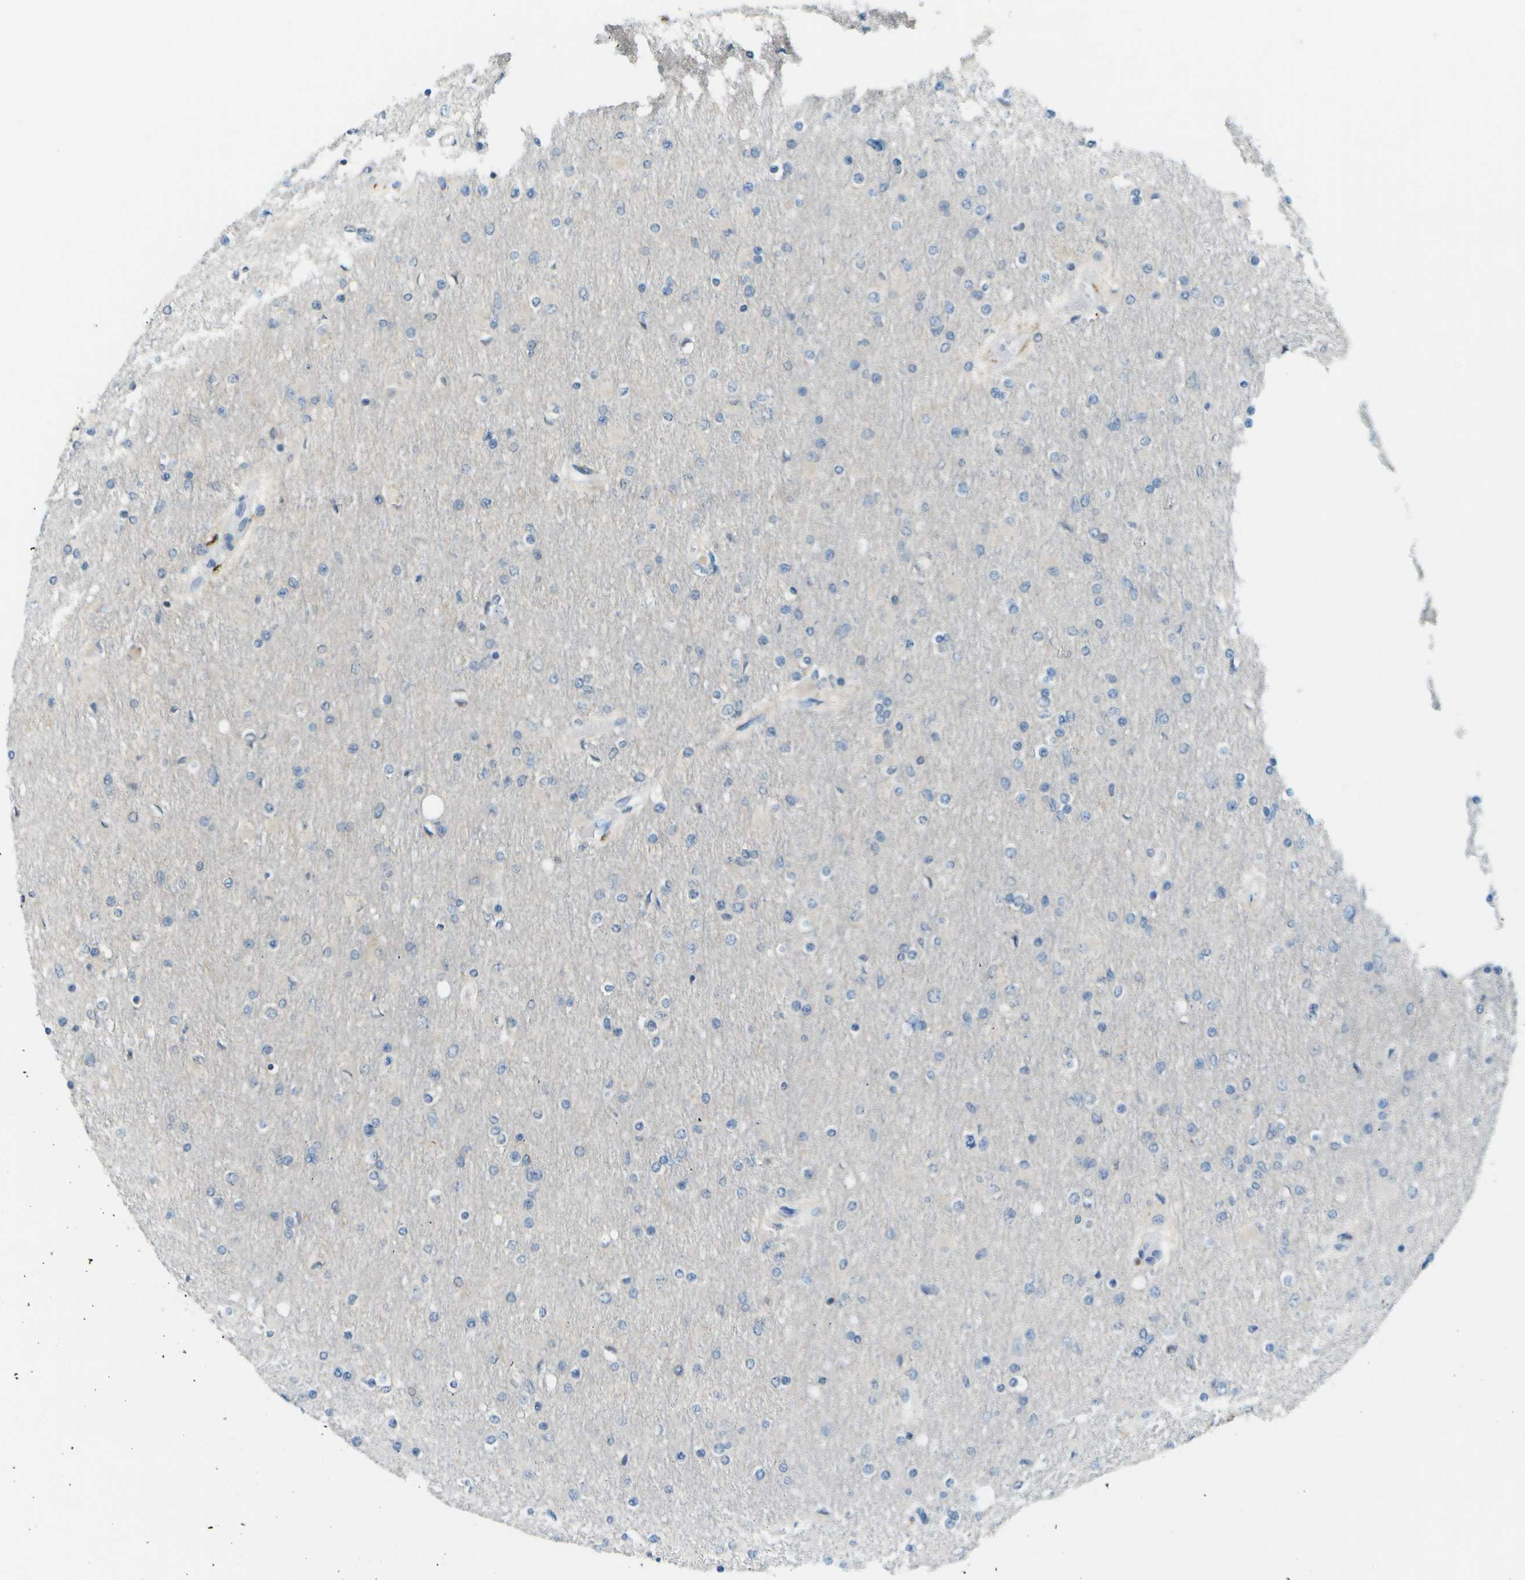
{"staining": {"intensity": "negative", "quantity": "none", "location": "none"}, "tissue": "glioma", "cell_type": "Tumor cells", "image_type": "cancer", "snomed": [{"axis": "morphology", "description": "Glioma, malignant, High grade"}, {"axis": "topography", "description": "Cerebral cortex"}], "caption": "Immunohistochemical staining of glioma reveals no significant expression in tumor cells.", "gene": "CDH23", "patient": {"sex": "female", "age": 36}}